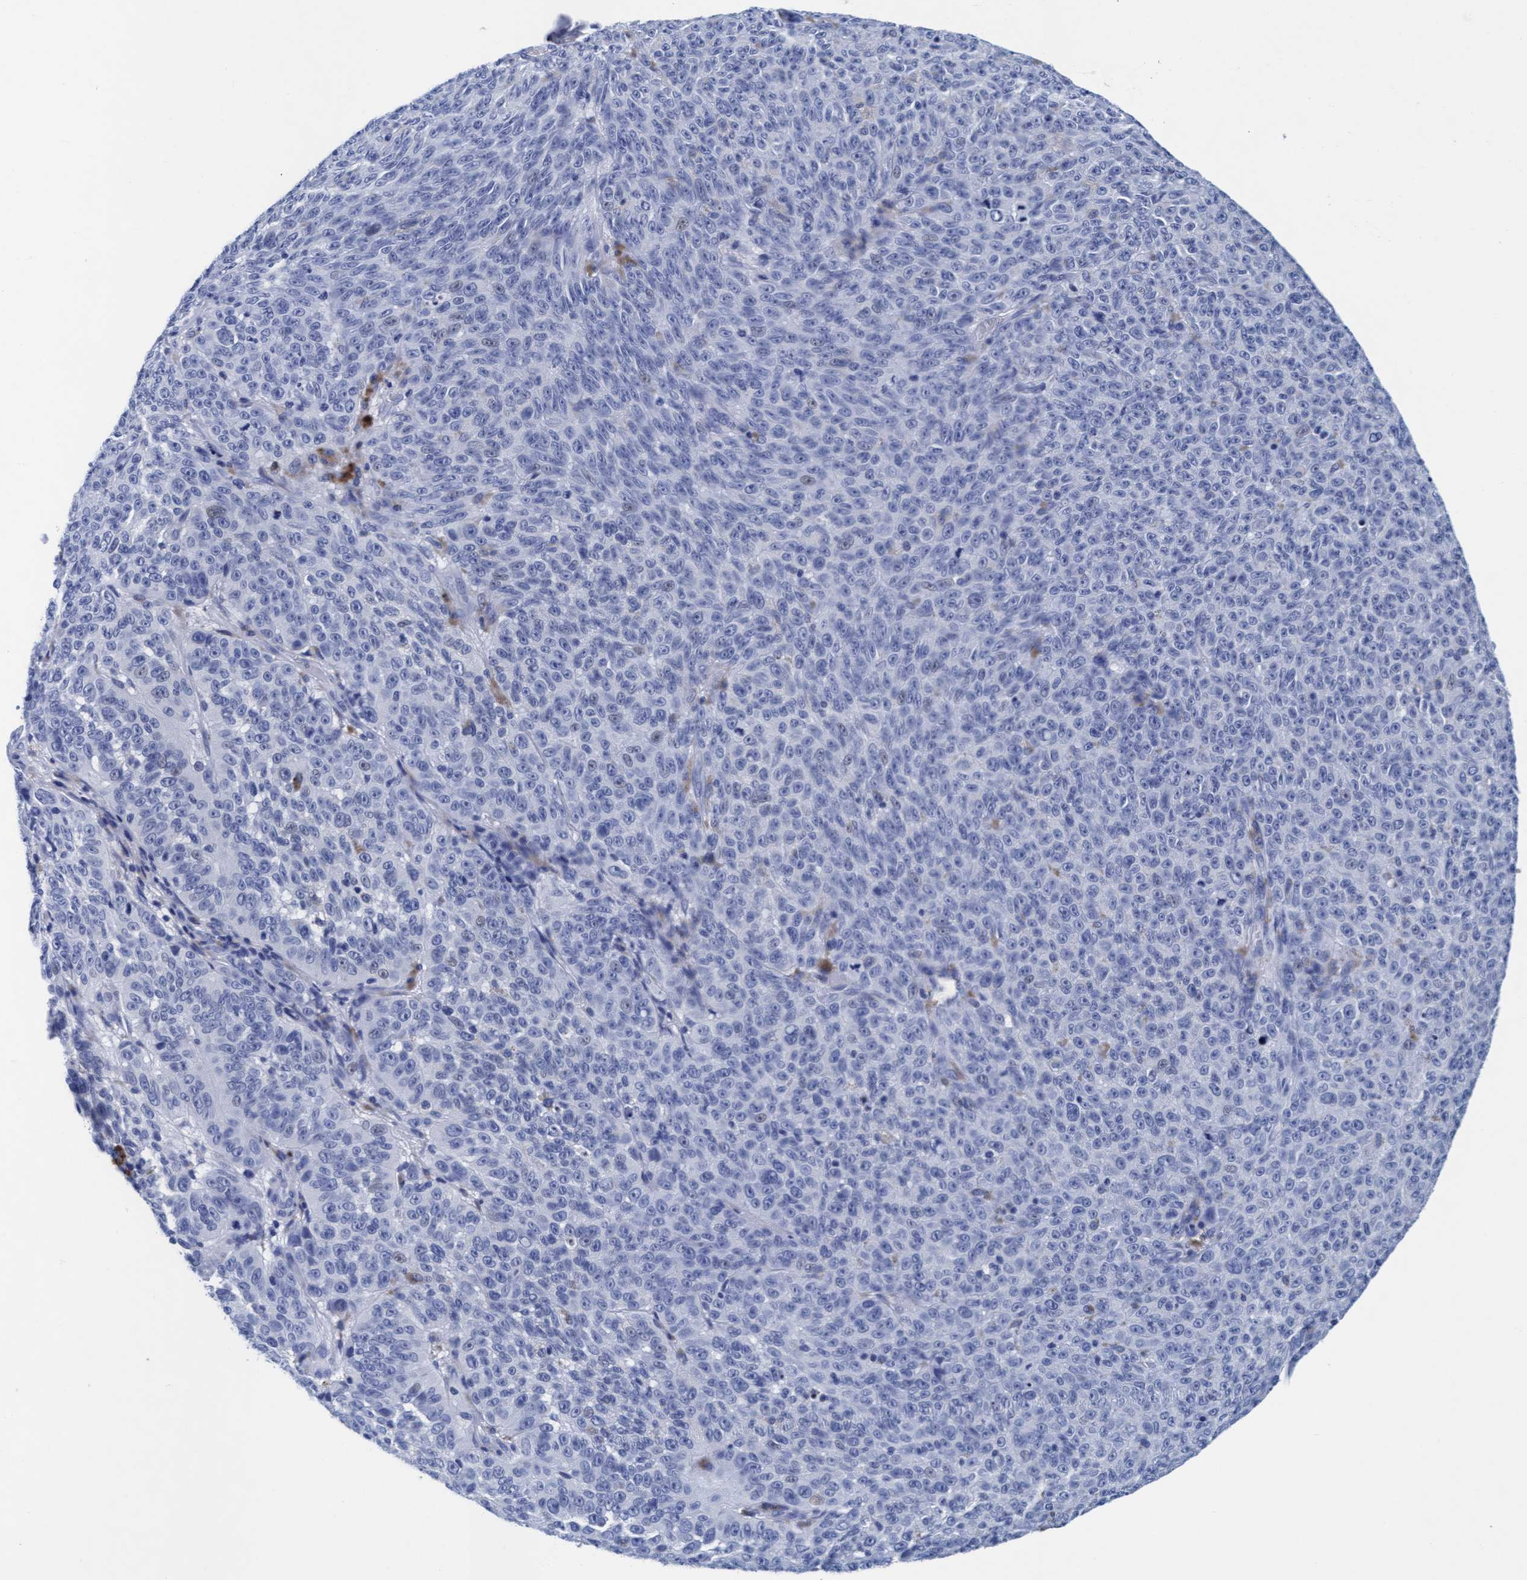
{"staining": {"intensity": "negative", "quantity": "none", "location": "none"}, "tissue": "melanoma", "cell_type": "Tumor cells", "image_type": "cancer", "snomed": [{"axis": "morphology", "description": "Malignant melanoma, NOS"}, {"axis": "topography", "description": "Skin"}], "caption": "DAB (3,3'-diaminobenzidine) immunohistochemical staining of melanoma exhibits no significant positivity in tumor cells. (Brightfield microscopy of DAB (3,3'-diaminobenzidine) immunohistochemistry (IHC) at high magnification).", "gene": "ARSG", "patient": {"sex": "female", "age": 82}}